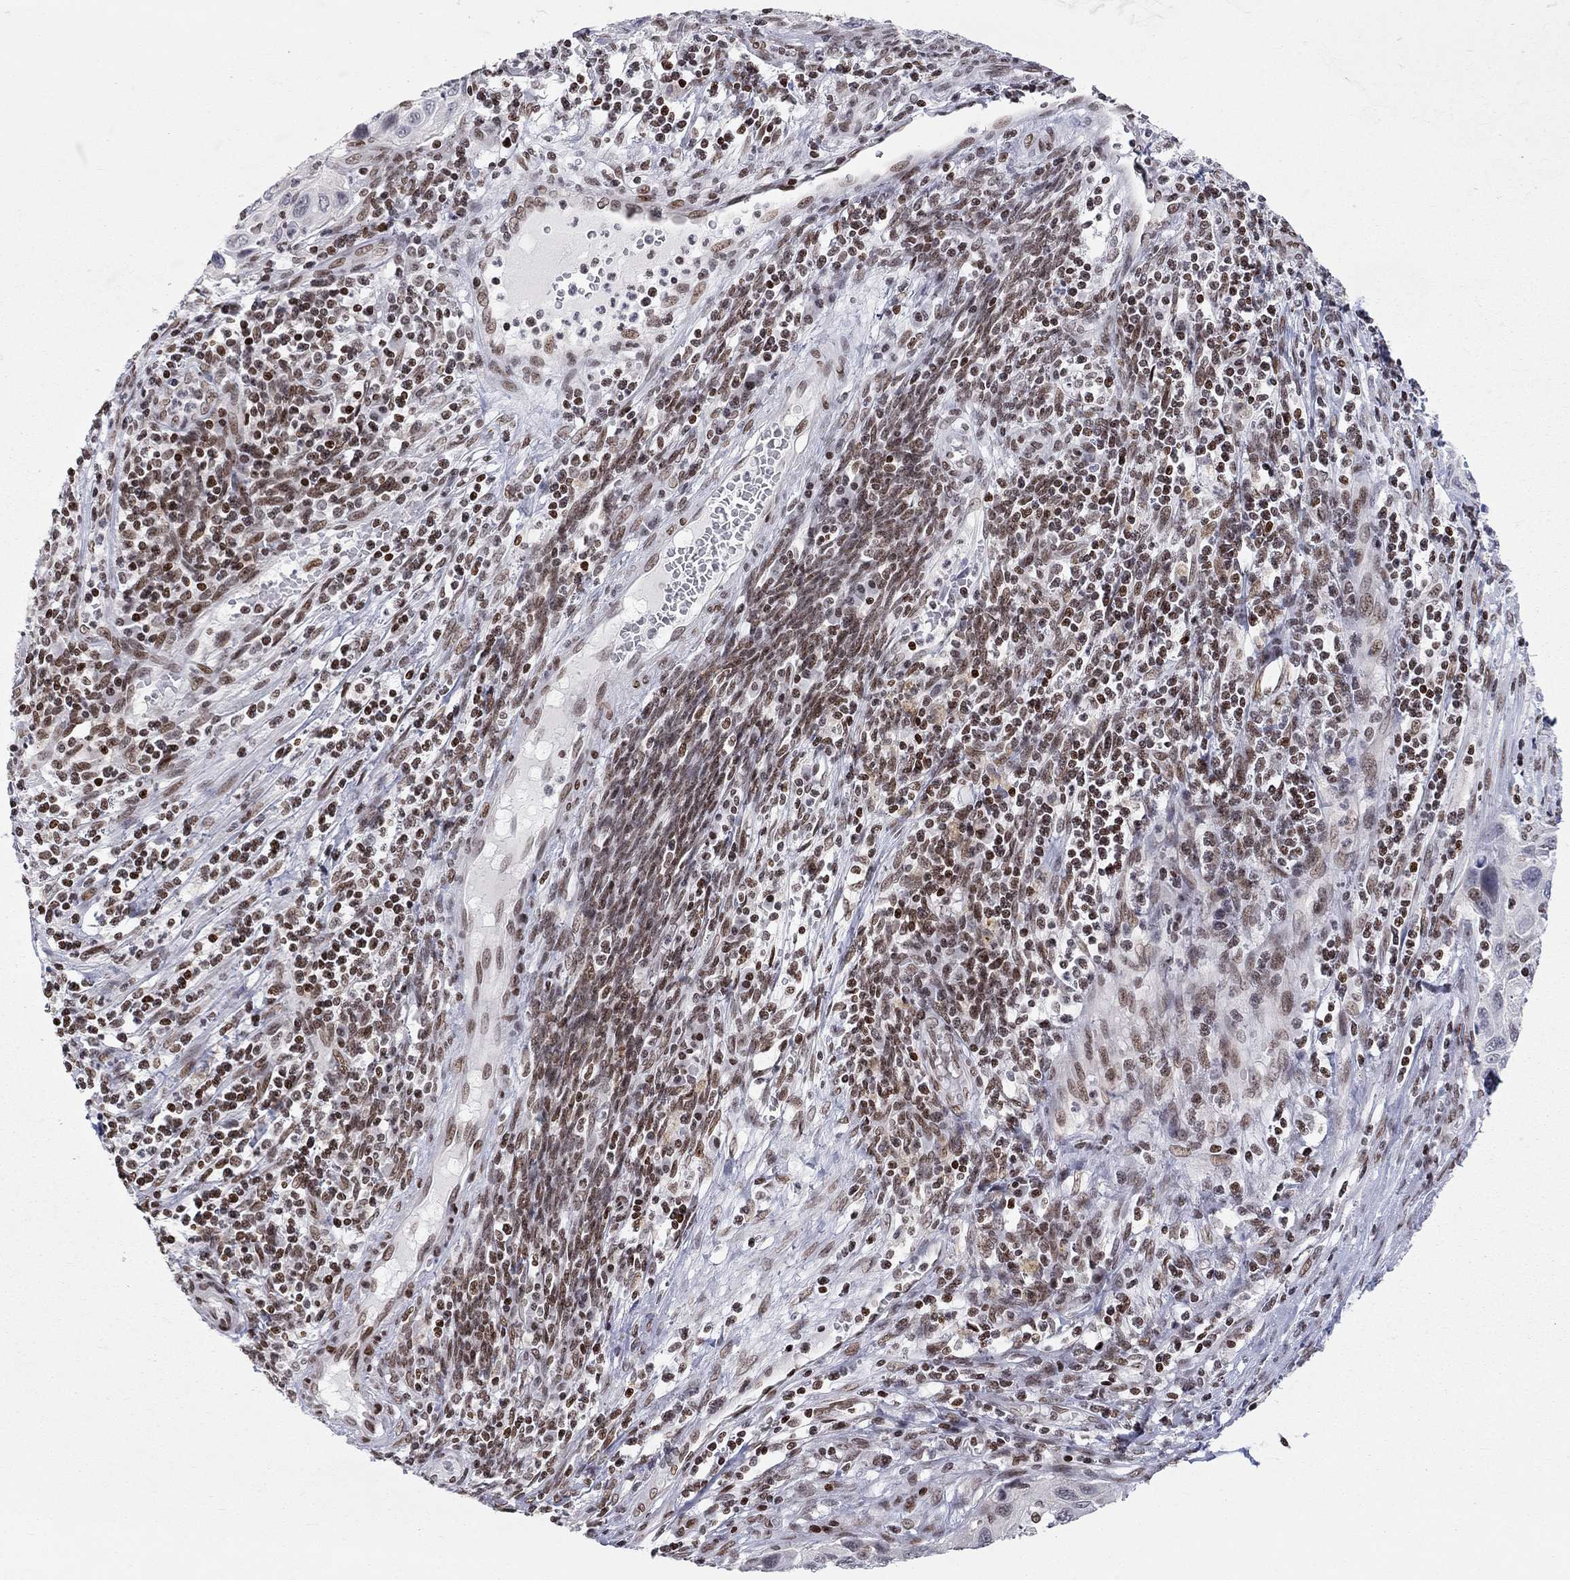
{"staining": {"intensity": "negative", "quantity": "none", "location": "none"}, "tissue": "cervical cancer", "cell_type": "Tumor cells", "image_type": "cancer", "snomed": [{"axis": "morphology", "description": "Squamous cell carcinoma, NOS"}, {"axis": "topography", "description": "Cervix"}], "caption": "This is an immunohistochemistry (IHC) image of cervical cancer. There is no staining in tumor cells.", "gene": "H2AX", "patient": {"sex": "female", "age": 70}}